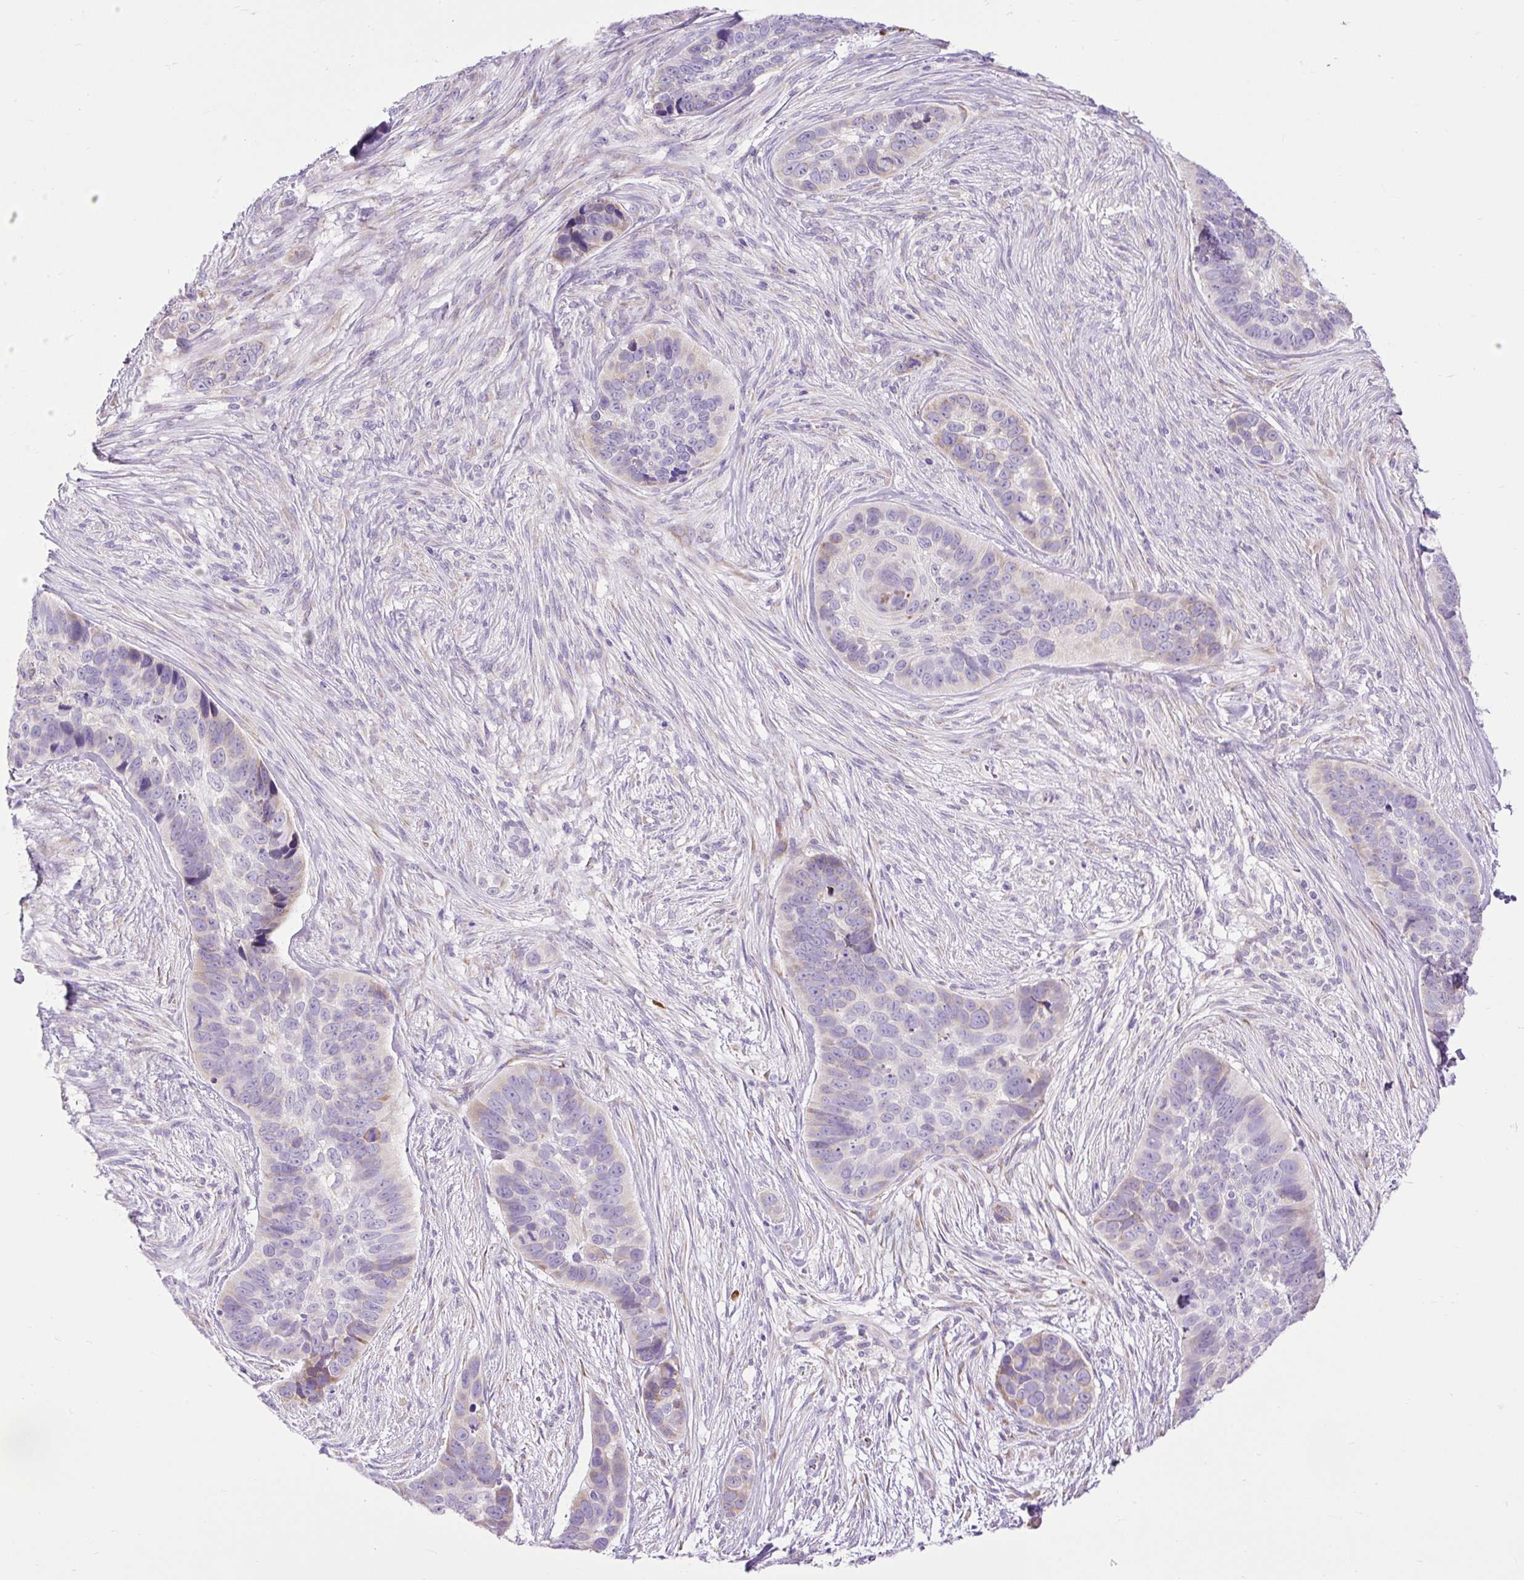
{"staining": {"intensity": "moderate", "quantity": "<25%", "location": "cytoplasmic/membranous"}, "tissue": "skin cancer", "cell_type": "Tumor cells", "image_type": "cancer", "snomed": [{"axis": "morphology", "description": "Basal cell carcinoma"}, {"axis": "topography", "description": "Skin"}], "caption": "Tumor cells reveal low levels of moderate cytoplasmic/membranous expression in approximately <25% of cells in human skin cancer. (DAB (3,3'-diaminobenzidine) IHC, brown staining for protein, blue staining for nuclei).", "gene": "DDOST", "patient": {"sex": "female", "age": 82}}